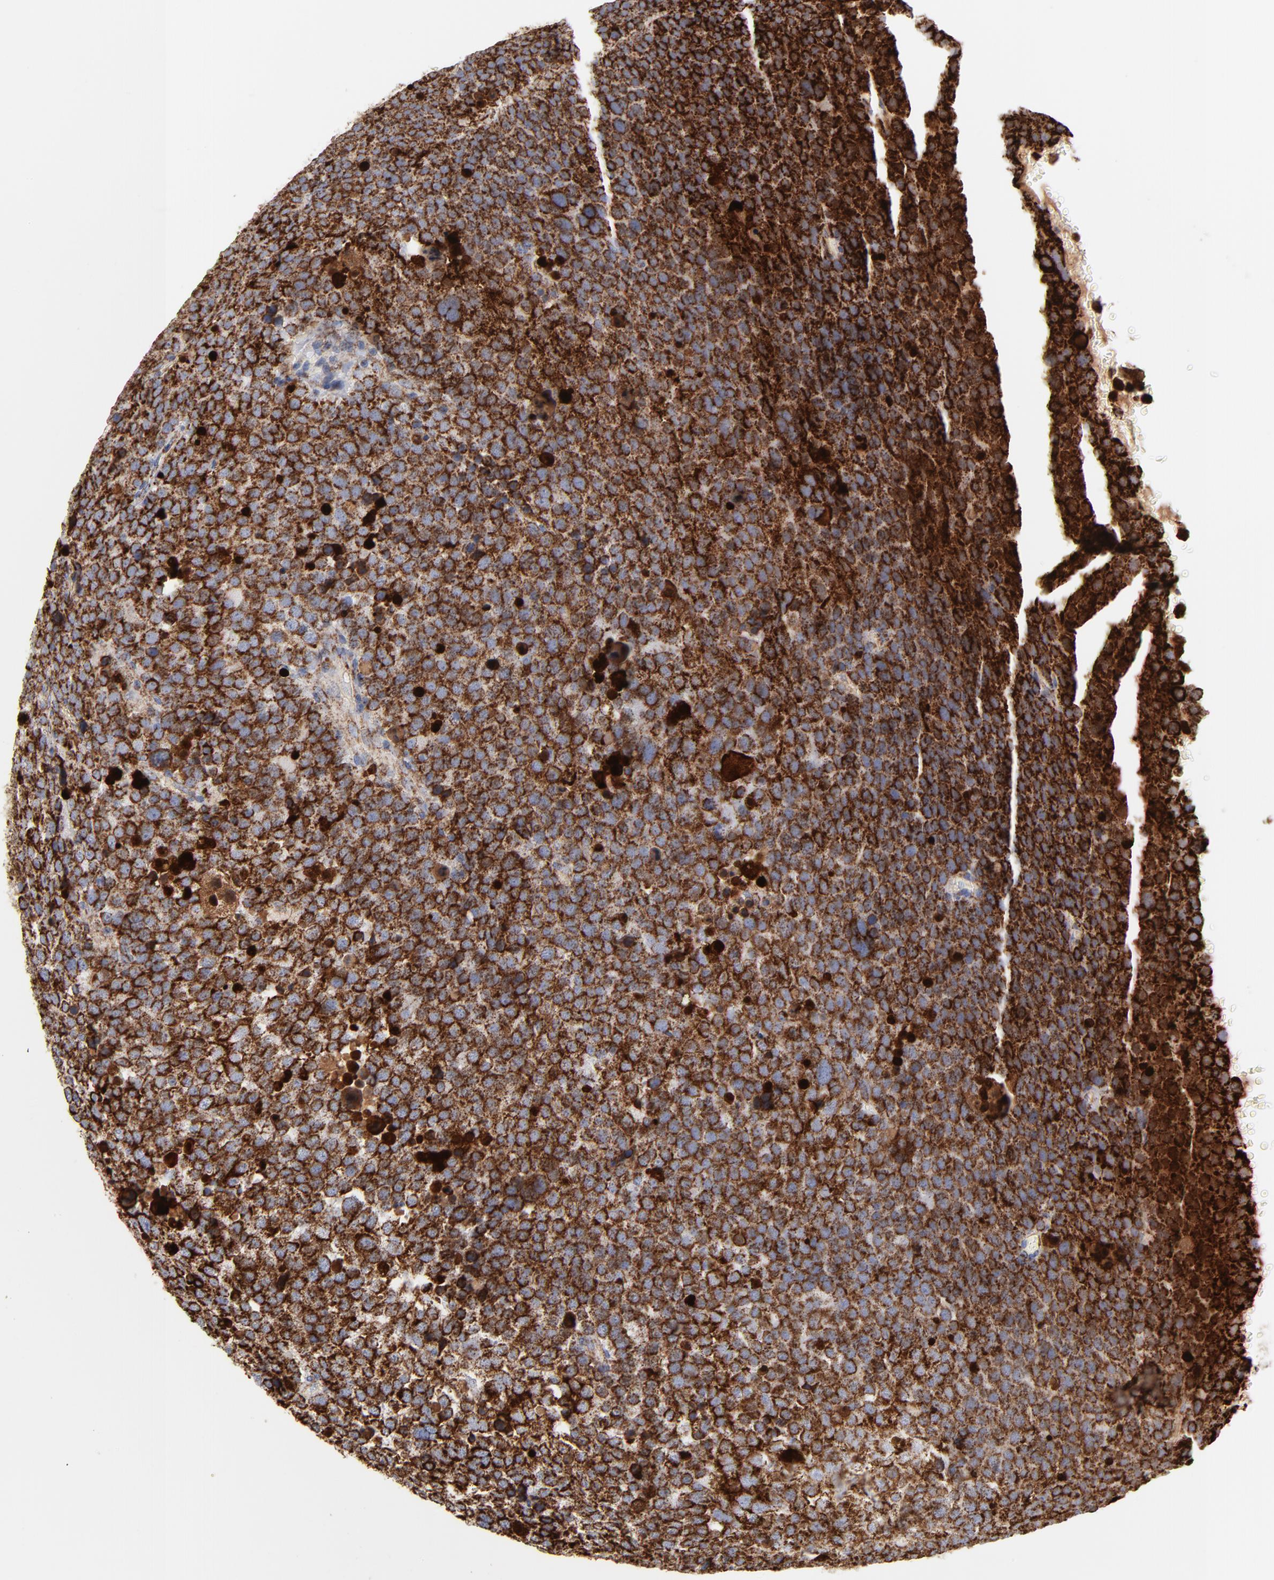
{"staining": {"intensity": "strong", "quantity": ">75%", "location": "cytoplasmic/membranous"}, "tissue": "testis cancer", "cell_type": "Tumor cells", "image_type": "cancer", "snomed": [{"axis": "morphology", "description": "Seminoma, NOS"}, {"axis": "topography", "description": "Testis"}], "caption": "Protein expression analysis of testis cancer (seminoma) reveals strong cytoplasmic/membranous staining in approximately >75% of tumor cells.", "gene": "DIABLO", "patient": {"sex": "male", "age": 71}}